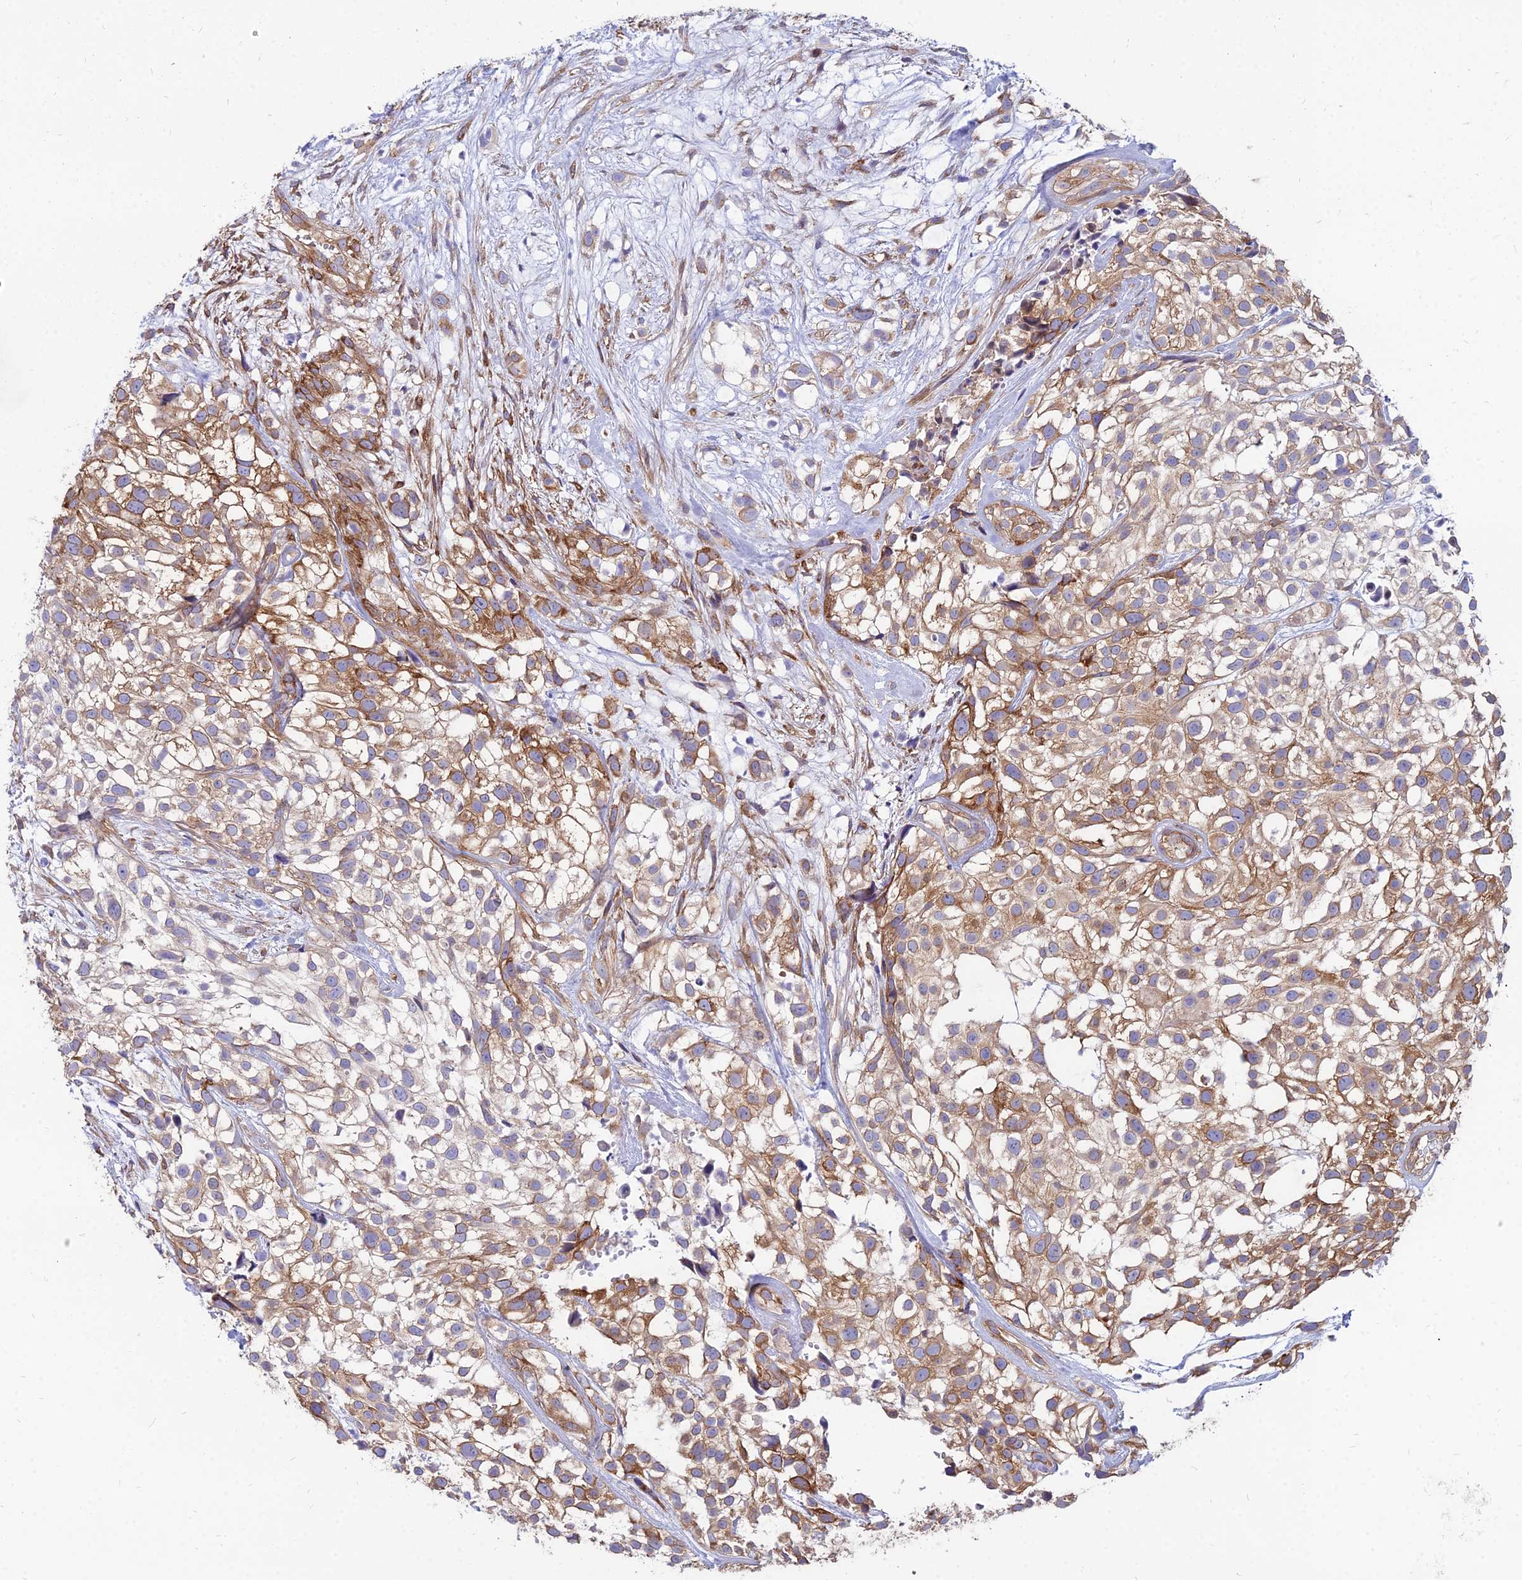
{"staining": {"intensity": "moderate", "quantity": ">75%", "location": "cytoplasmic/membranous"}, "tissue": "urothelial cancer", "cell_type": "Tumor cells", "image_type": "cancer", "snomed": [{"axis": "morphology", "description": "Urothelial carcinoma, High grade"}, {"axis": "topography", "description": "Urinary bladder"}], "caption": "Human high-grade urothelial carcinoma stained with a brown dye demonstrates moderate cytoplasmic/membranous positive expression in about >75% of tumor cells.", "gene": "TXLNA", "patient": {"sex": "male", "age": 56}}